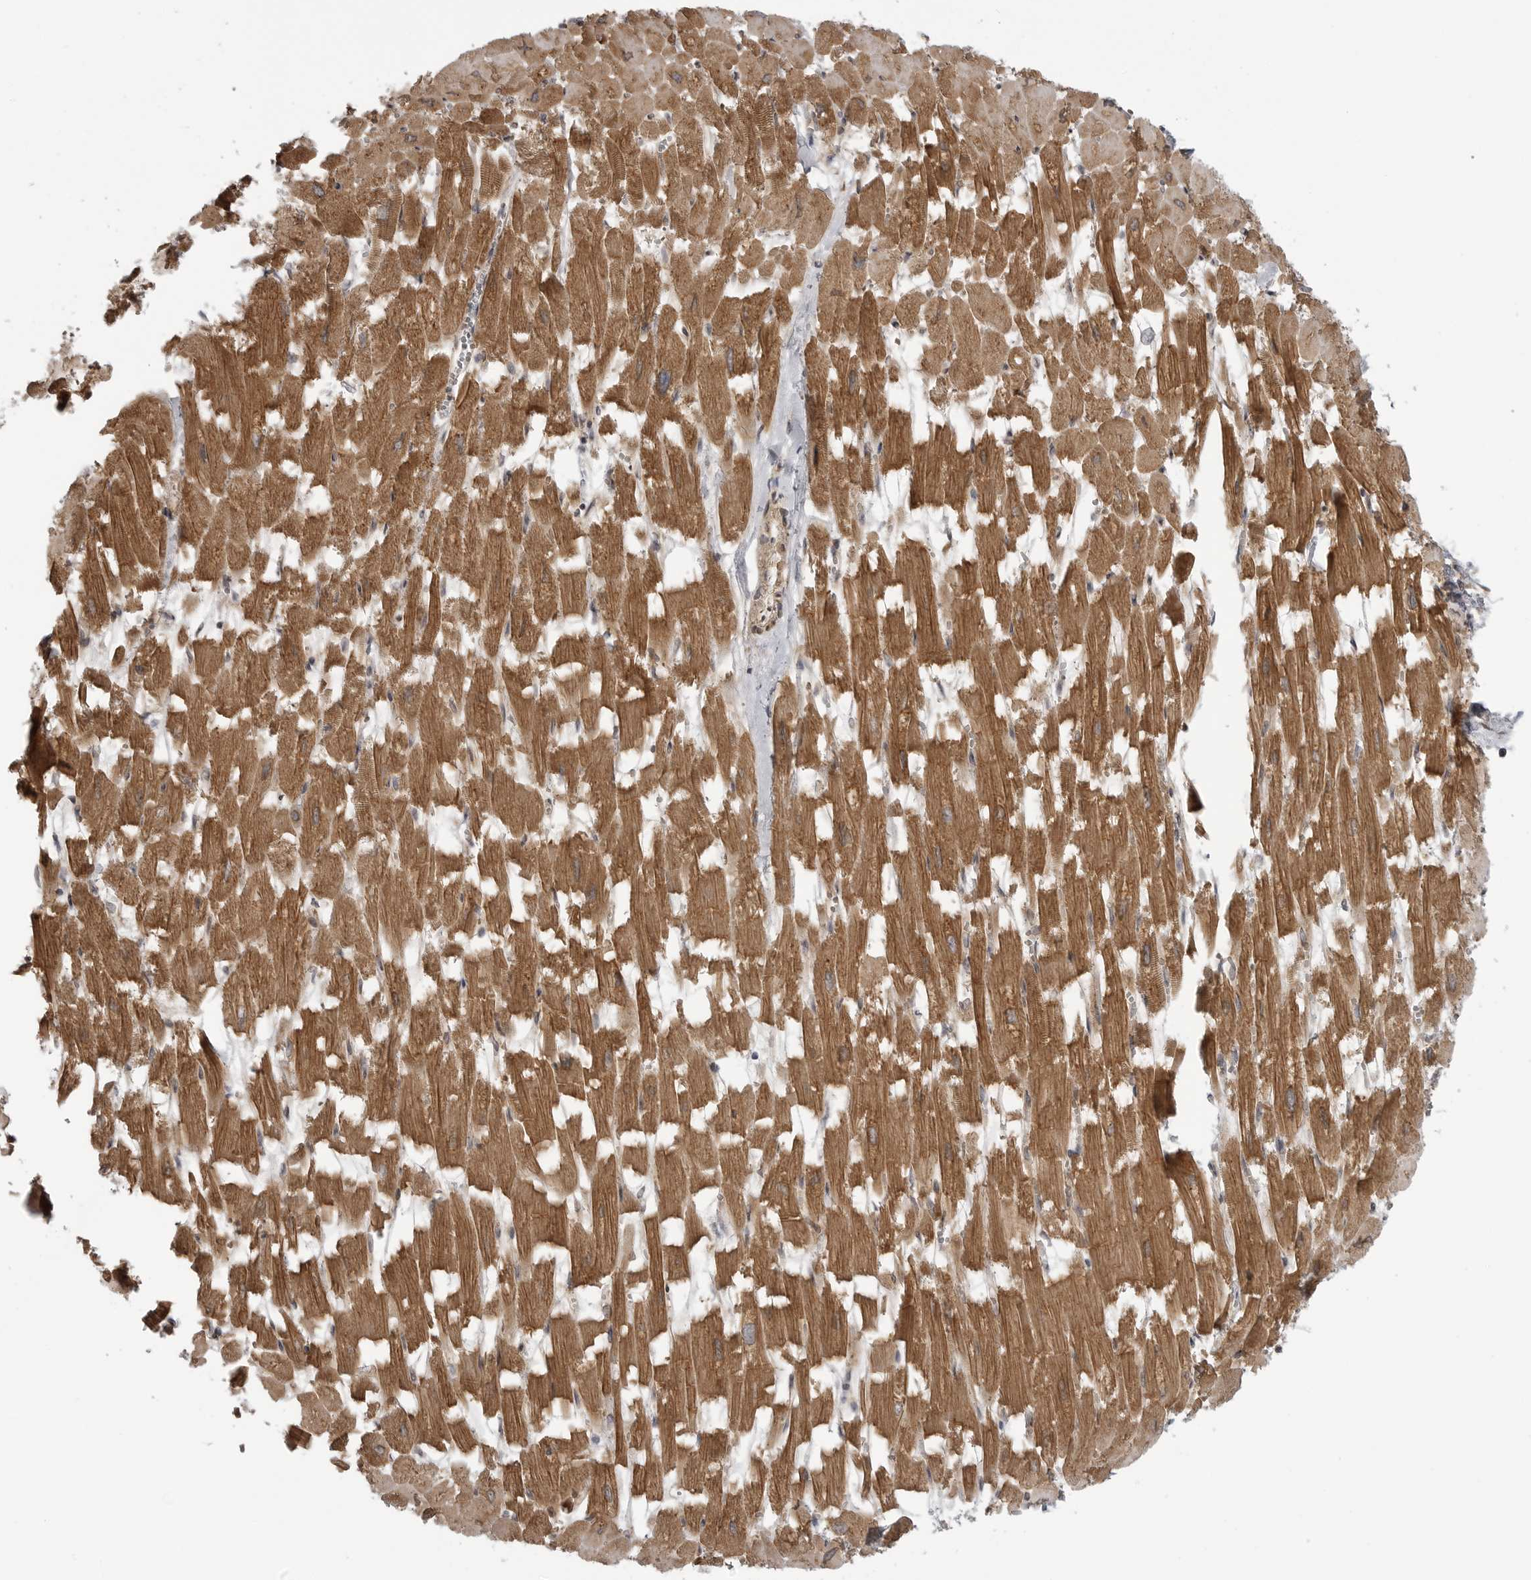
{"staining": {"intensity": "moderate", "quantity": ">75%", "location": "cytoplasmic/membranous"}, "tissue": "heart muscle", "cell_type": "Cardiomyocytes", "image_type": "normal", "snomed": [{"axis": "morphology", "description": "Normal tissue, NOS"}, {"axis": "topography", "description": "Heart"}], "caption": "Moderate cytoplasmic/membranous protein staining is seen in approximately >75% of cardiomyocytes in heart muscle. Nuclei are stained in blue.", "gene": "LRRC45", "patient": {"sex": "male", "age": 54}}